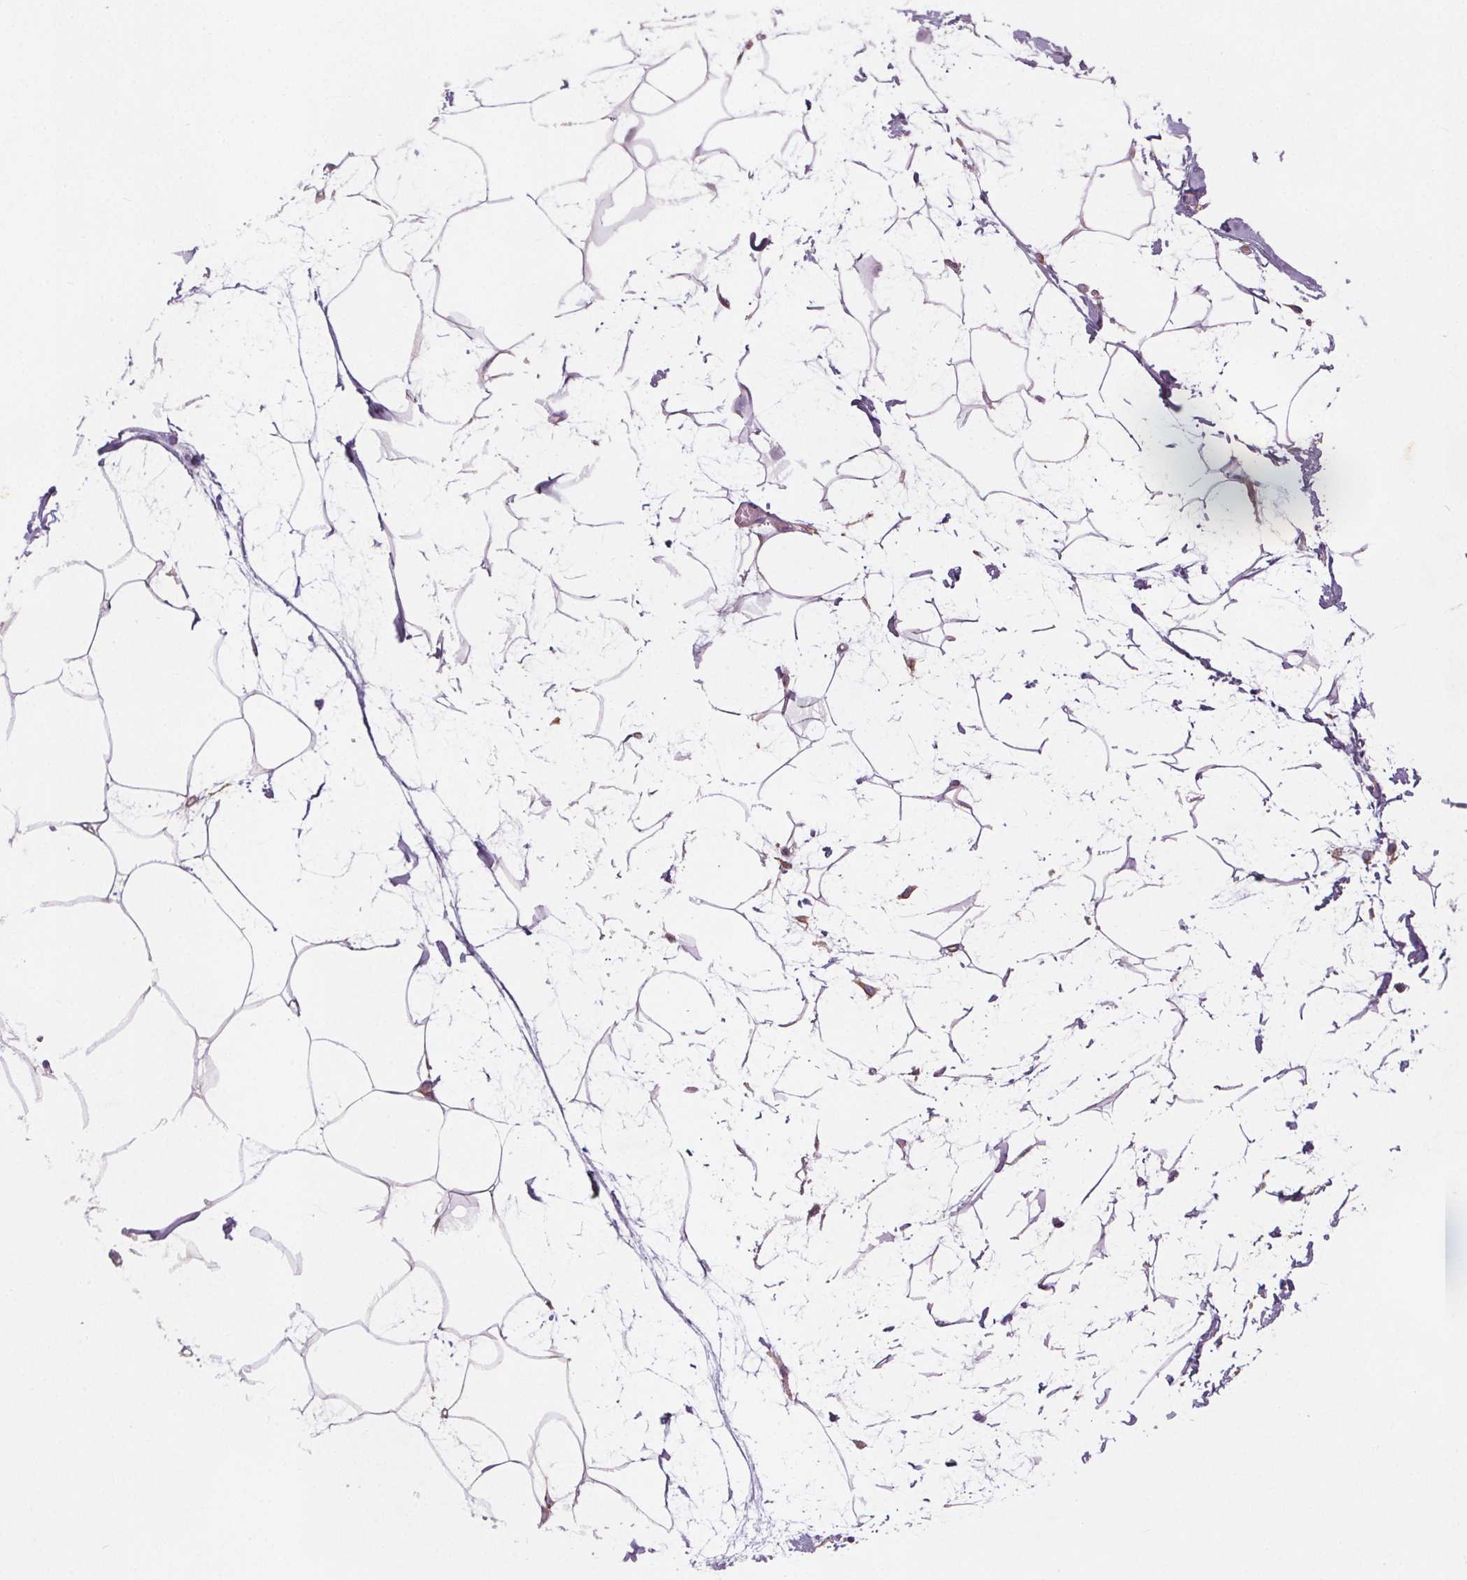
{"staining": {"intensity": "negative", "quantity": "none", "location": "none"}, "tissue": "breast", "cell_type": "Adipocytes", "image_type": "normal", "snomed": [{"axis": "morphology", "description": "Normal tissue, NOS"}, {"axis": "topography", "description": "Breast"}], "caption": "Adipocytes show no significant protein staining in benign breast.", "gene": "TMEM80", "patient": {"sex": "female", "age": 45}}